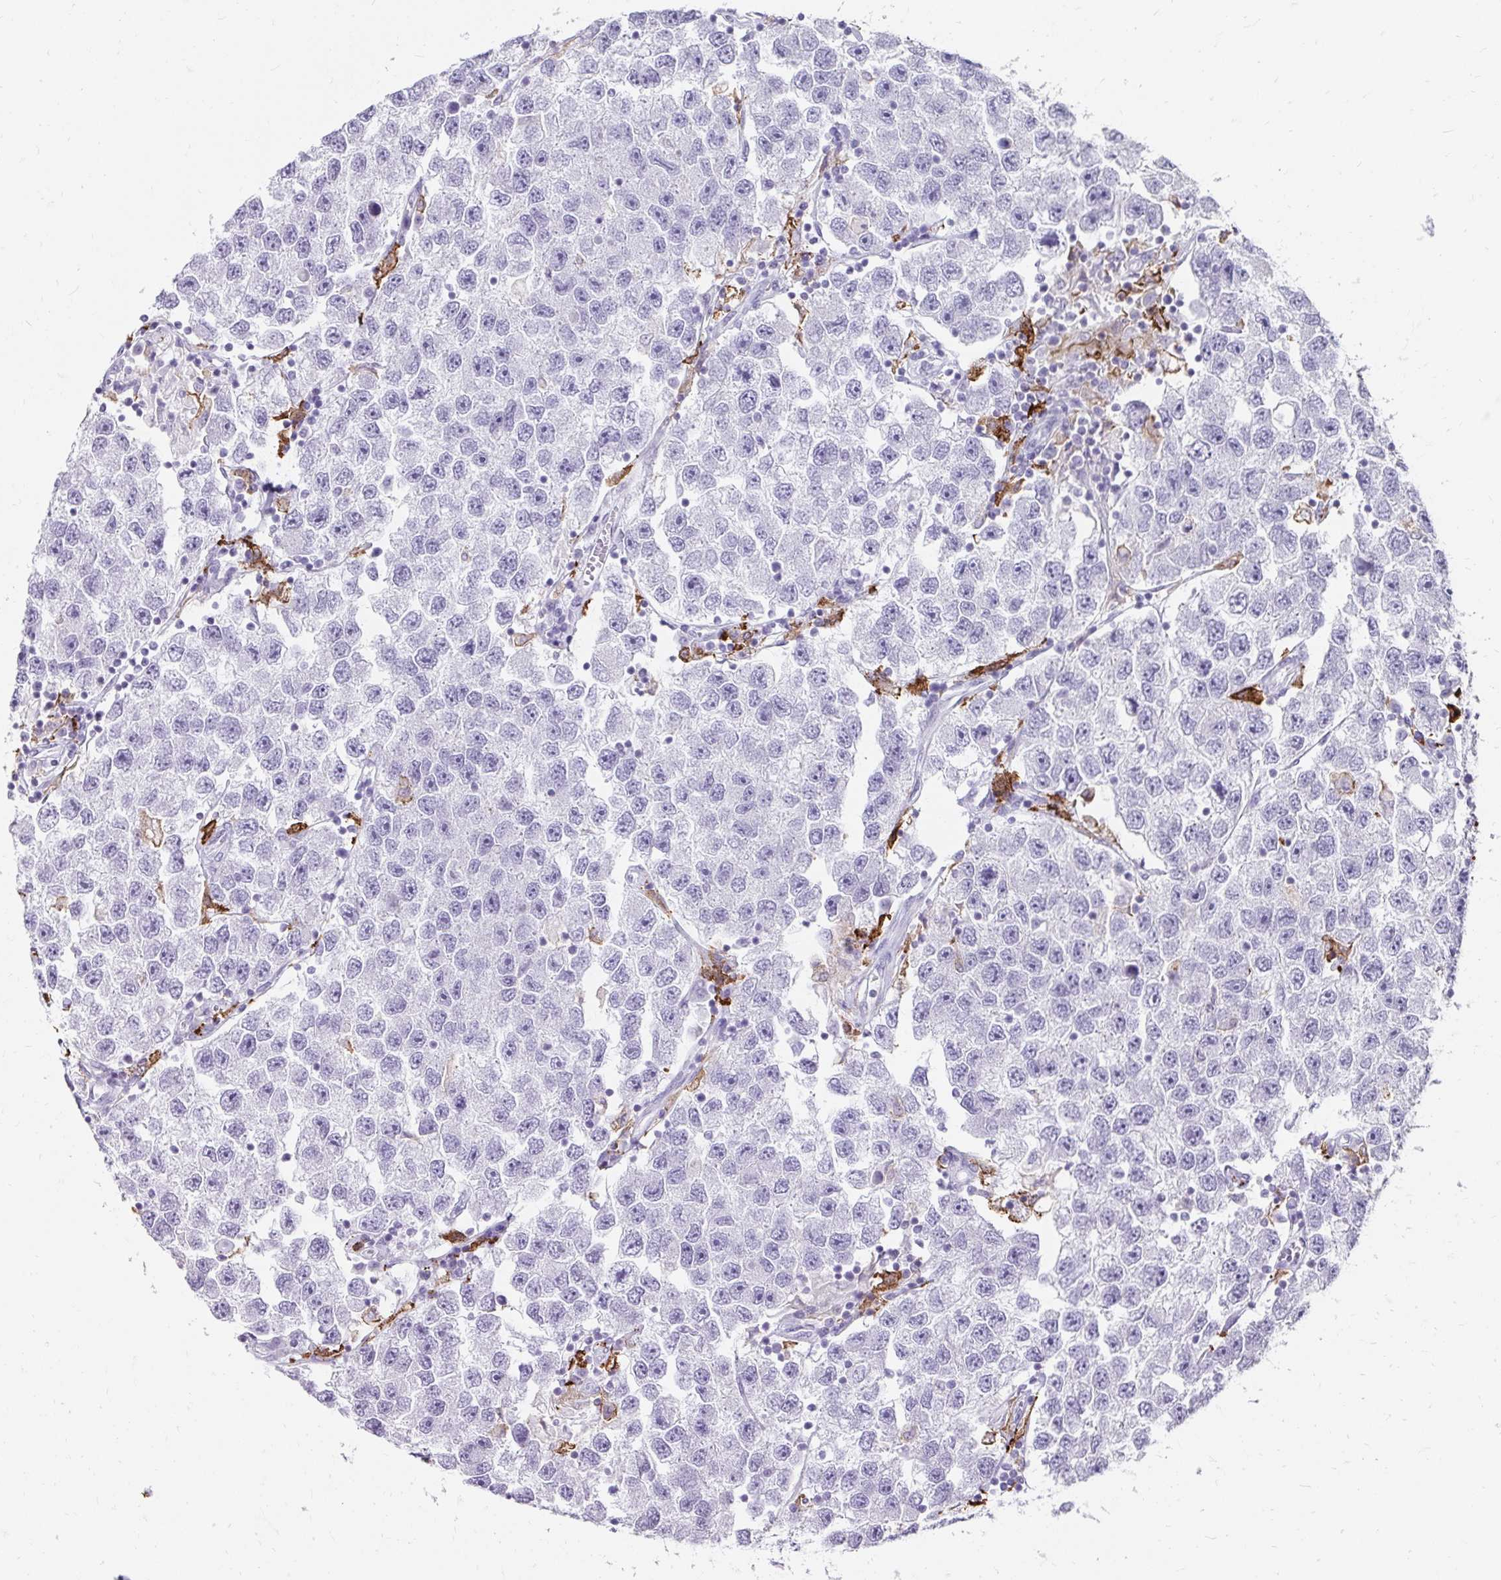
{"staining": {"intensity": "negative", "quantity": "none", "location": "none"}, "tissue": "testis cancer", "cell_type": "Tumor cells", "image_type": "cancer", "snomed": [{"axis": "morphology", "description": "Seminoma, NOS"}, {"axis": "topography", "description": "Testis"}], "caption": "DAB immunohistochemical staining of testis cancer reveals no significant positivity in tumor cells.", "gene": "CD163", "patient": {"sex": "male", "age": 26}}